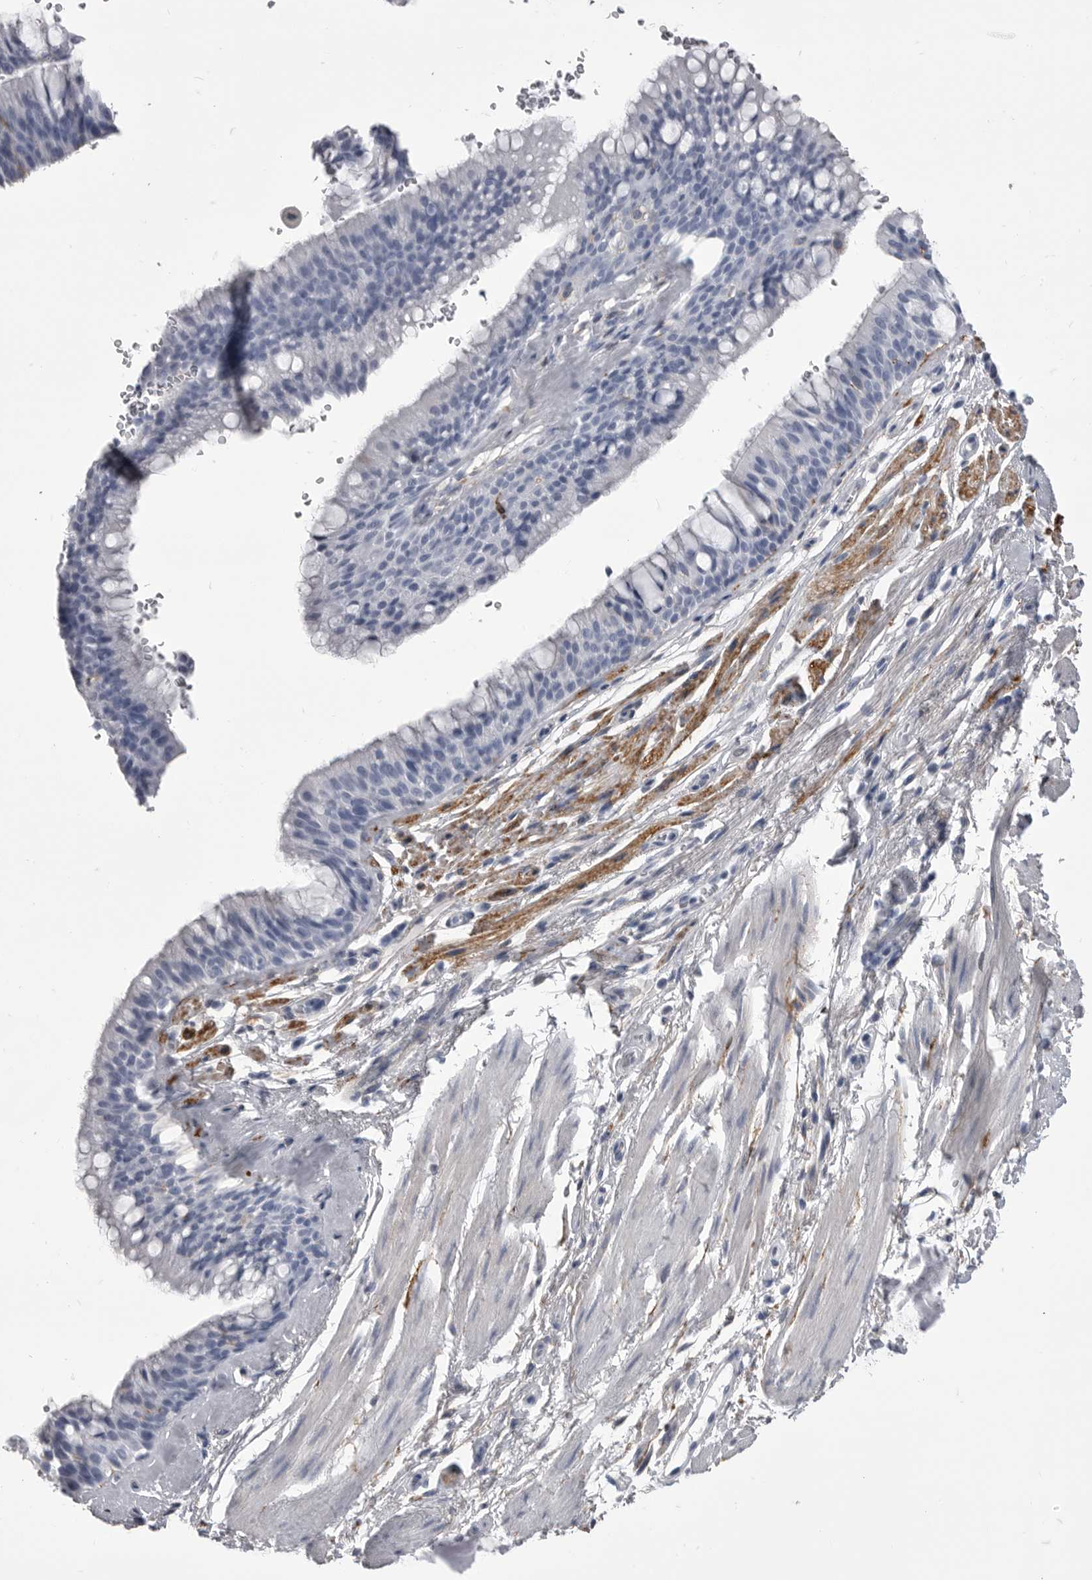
{"staining": {"intensity": "negative", "quantity": "none", "location": "none"}, "tissue": "bronchus", "cell_type": "Respiratory epithelial cells", "image_type": "normal", "snomed": [{"axis": "morphology", "description": "Normal tissue, NOS"}, {"axis": "topography", "description": "Cartilage tissue"}, {"axis": "topography", "description": "Bronchus"}], "caption": "IHC of unremarkable bronchus reveals no positivity in respiratory epithelial cells.", "gene": "ANK2", "patient": {"sex": "female", "age": 53}}